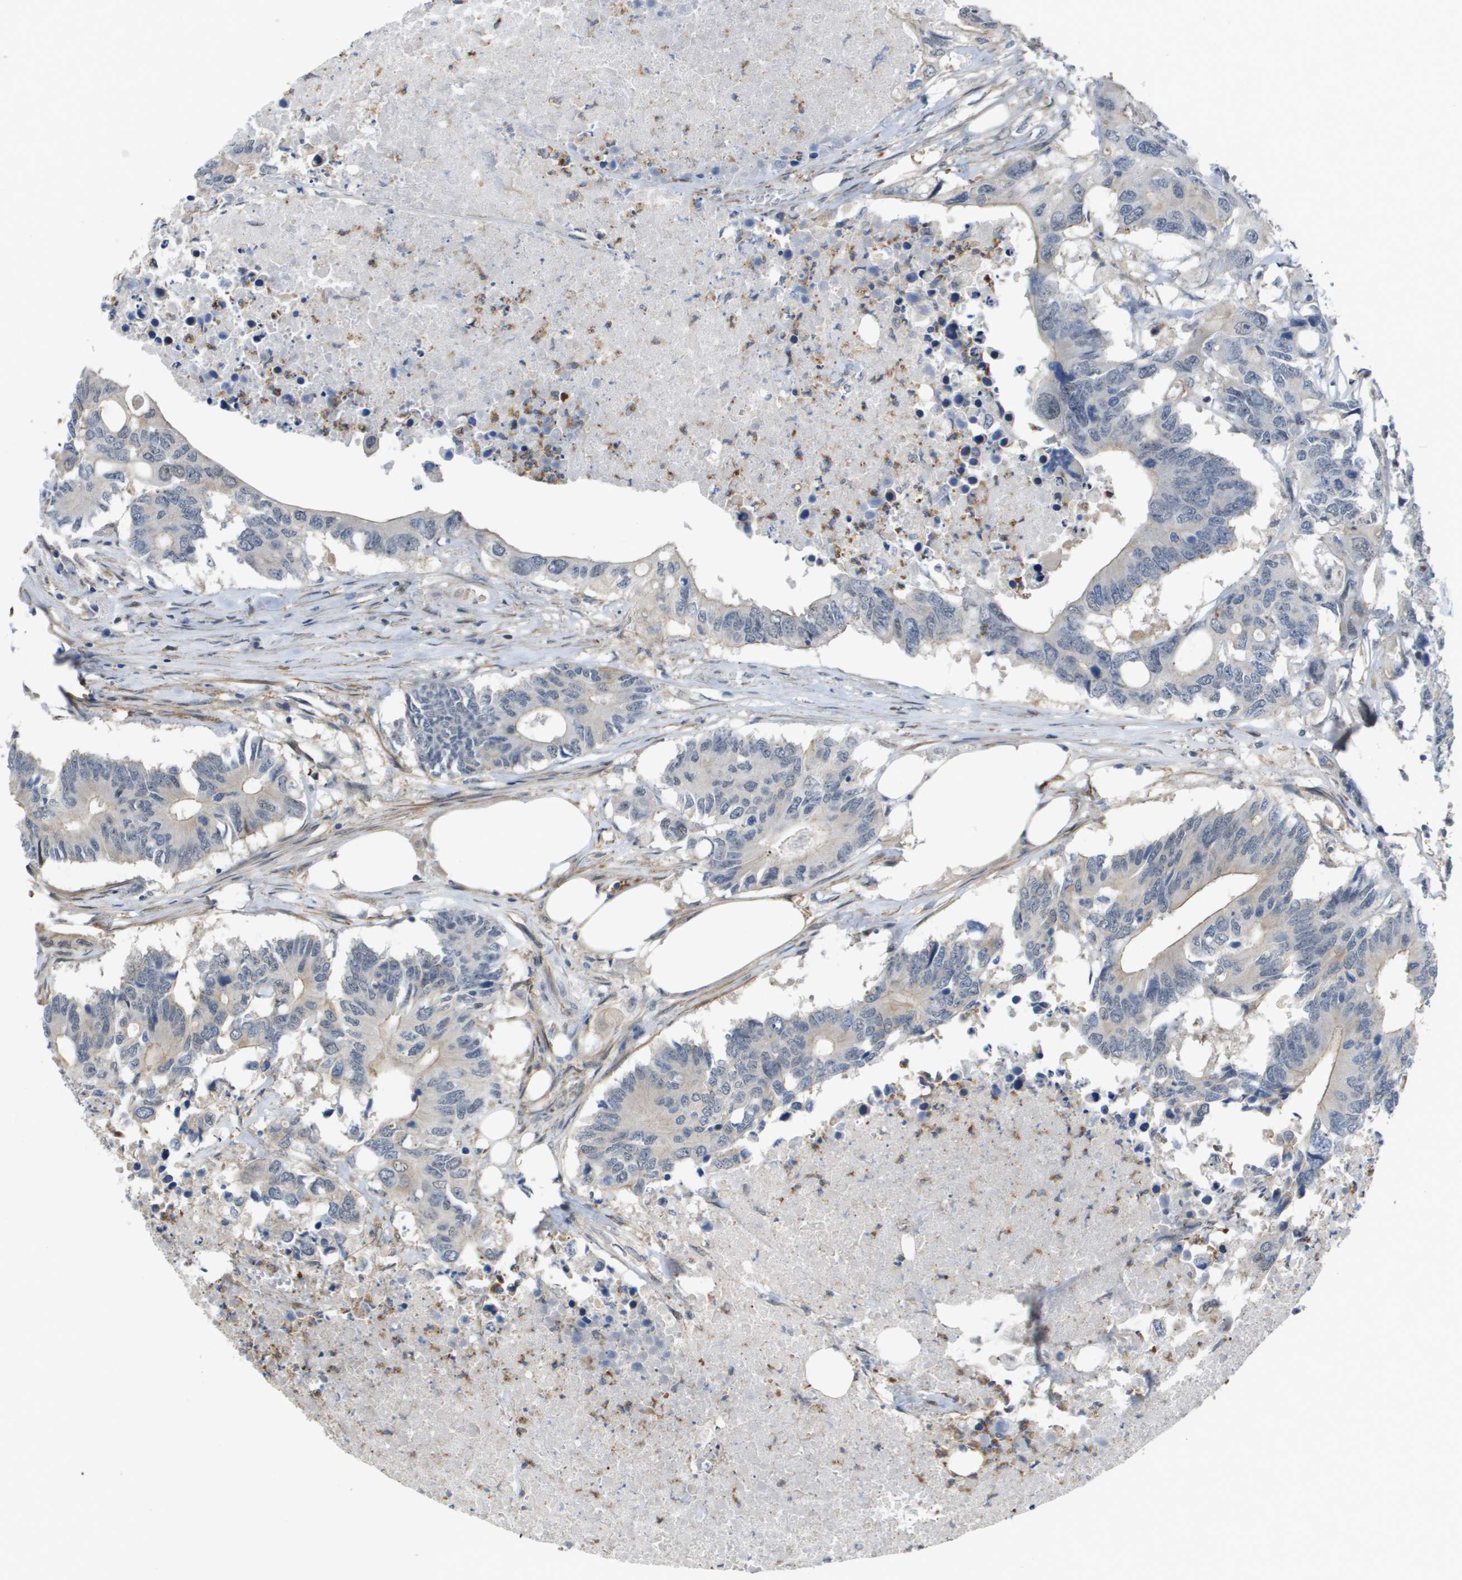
{"staining": {"intensity": "negative", "quantity": "none", "location": "none"}, "tissue": "colorectal cancer", "cell_type": "Tumor cells", "image_type": "cancer", "snomed": [{"axis": "morphology", "description": "Adenocarcinoma, NOS"}, {"axis": "topography", "description": "Colon"}], "caption": "This image is of adenocarcinoma (colorectal) stained with immunohistochemistry (IHC) to label a protein in brown with the nuclei are counter-stained blue. There is no expression in tumor cells. (Brightfield microscopy of DAB immunohistochemistry (IHC) at high magnification).", "gene": "RNF112", "patient": {"sex": "male", "age": 71}}